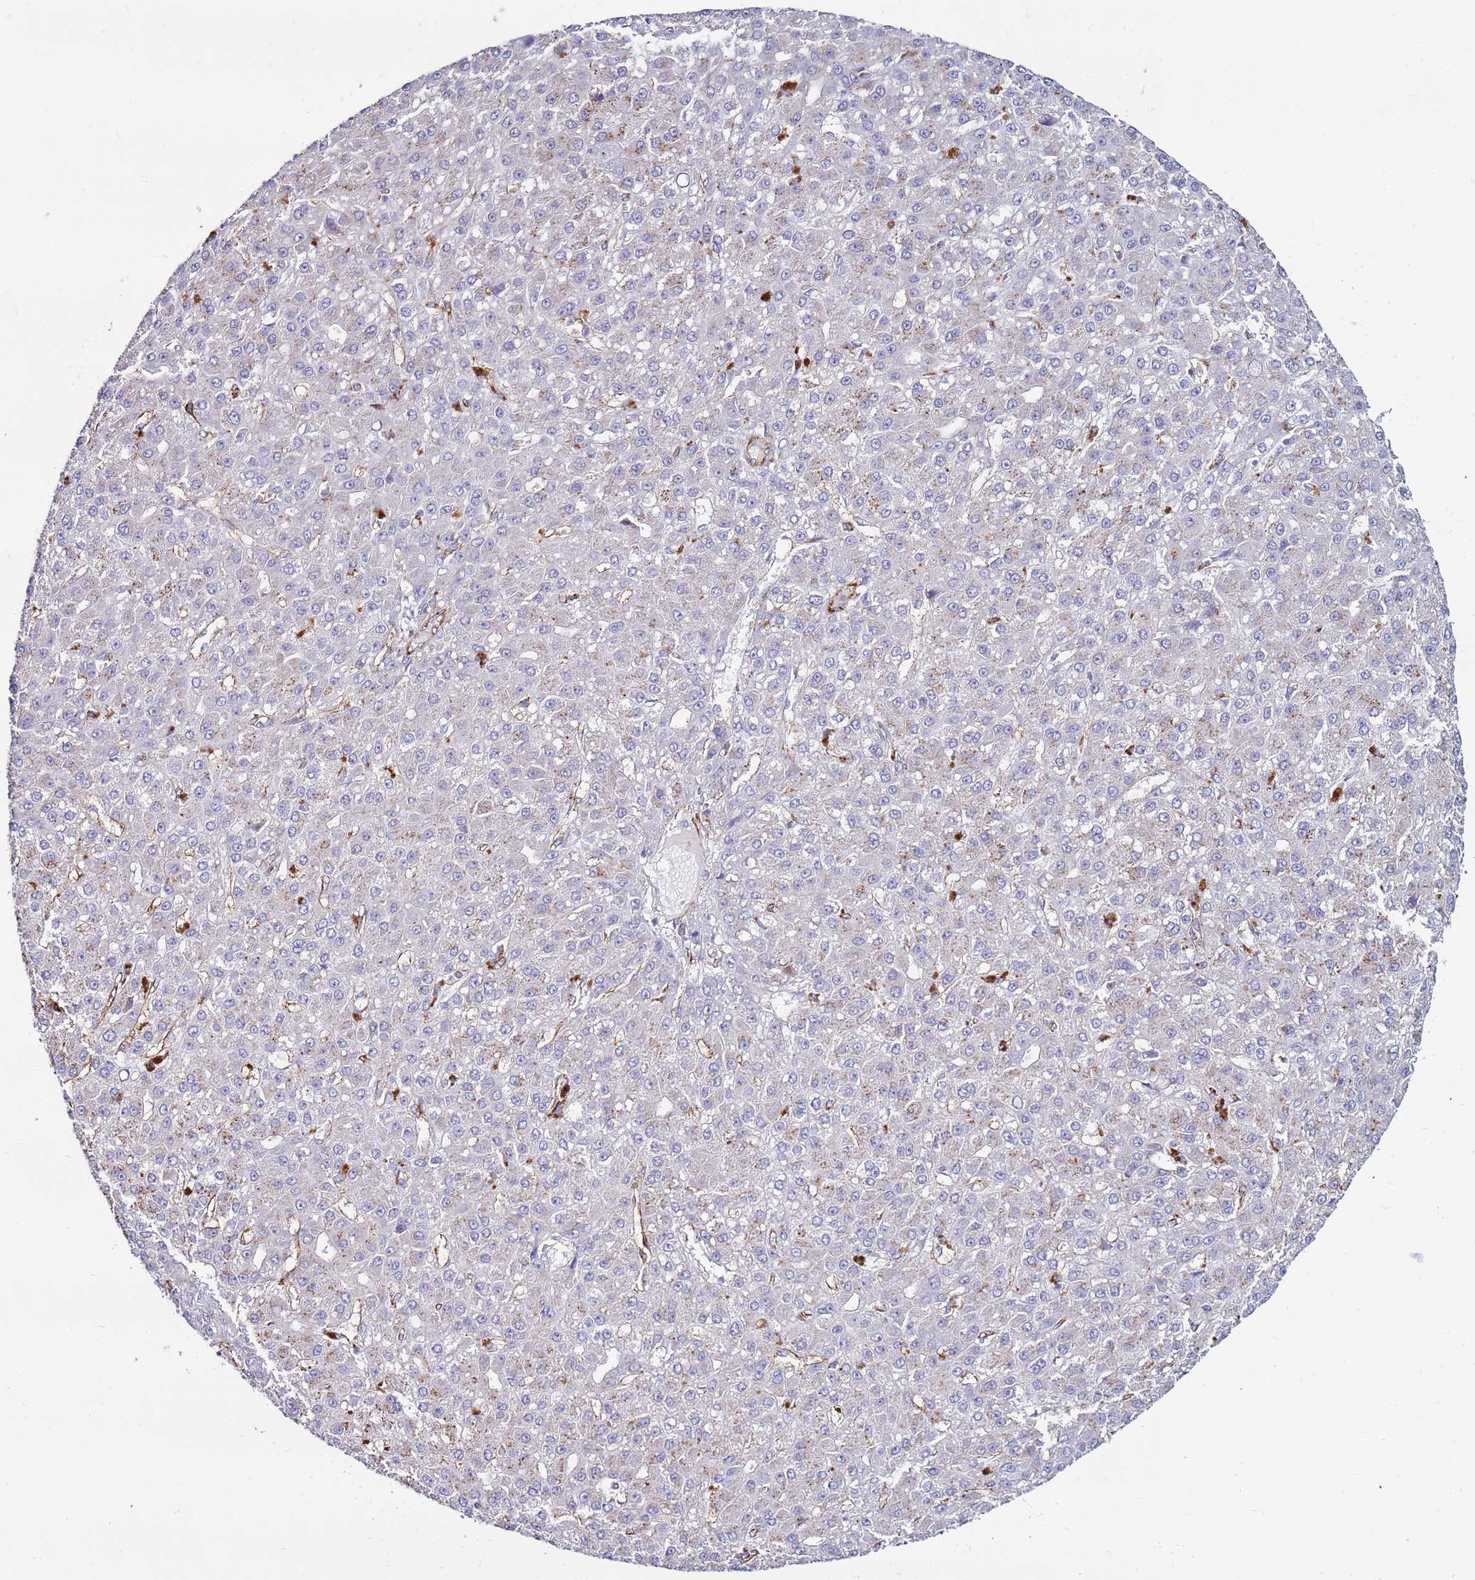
{"staining": {"intensity": "negative", "quantity": "none", "location": "none"}, "tissue": "liver cancer", "cell_type": "Tumor cells", "image_type": "cancer", "snomed": [{"axis": "morphology", "description": "Carcinoma, Hepatocellular, NOS"}, {"axis": "topography", "description": "Liver"}], "caption": "A histopathology image of liver cancer stained for a protein reveals no brown staining in tumor cells.", "gene": "CLEC4M", "patient": {"sex": "male", "age": 67}}